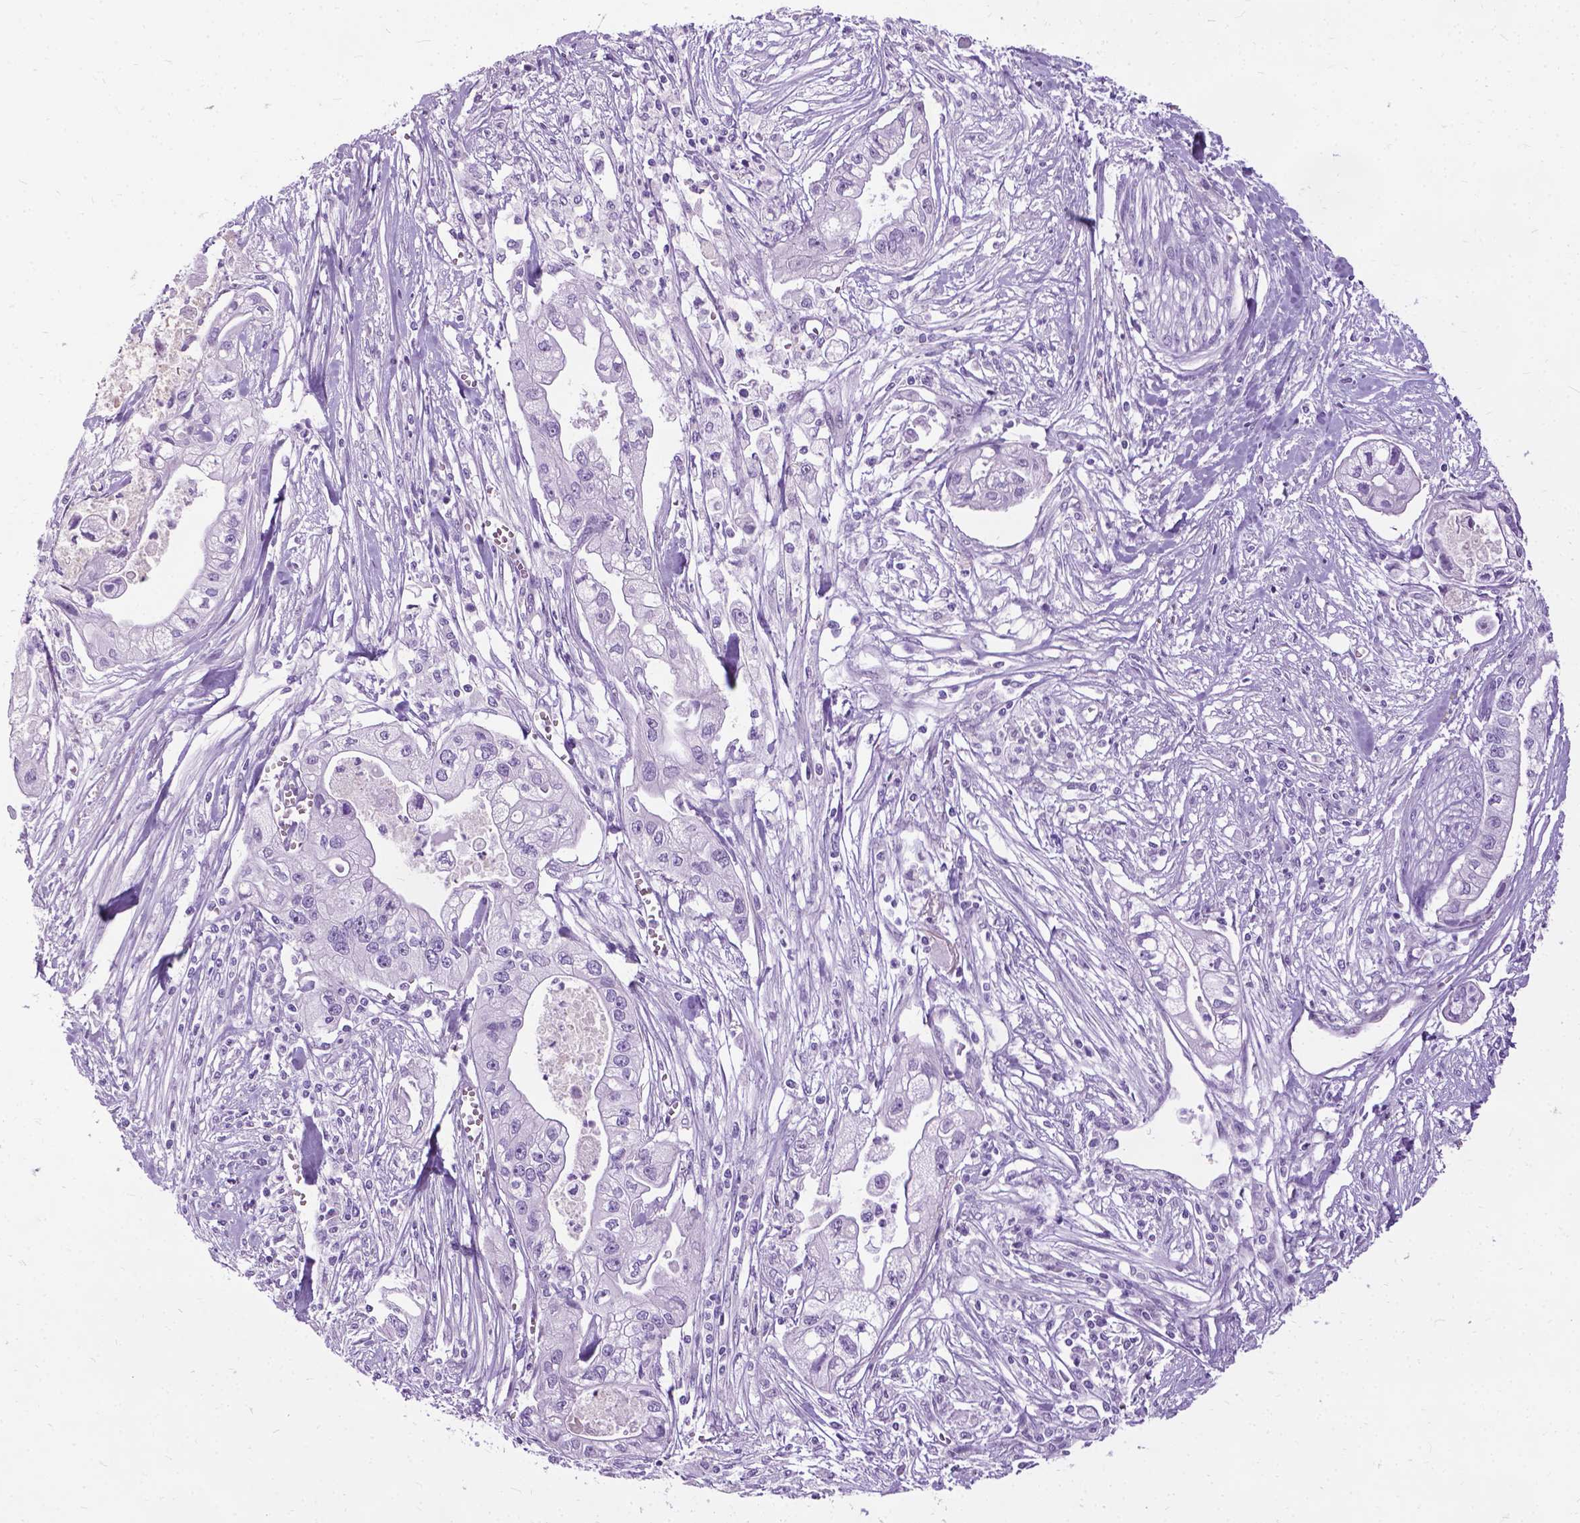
{"staining": {"intensity": "negative", "quantity": "none", "location": "none"}, "tissue": "pancreatic cancer", "cell_type": "Tumor cells", "image_type": "cancer", "snomed": [{"axis": "morphology", "description": "Adenocarcinoma, NOS"}, {"axis": "topography", "description": "Pancreas"}], "caption": "Tumor cells show no significant protein positivity in pancreatic cancer.", "gene": "PROB1", "patient": {"sex": "male", "age": 70}}